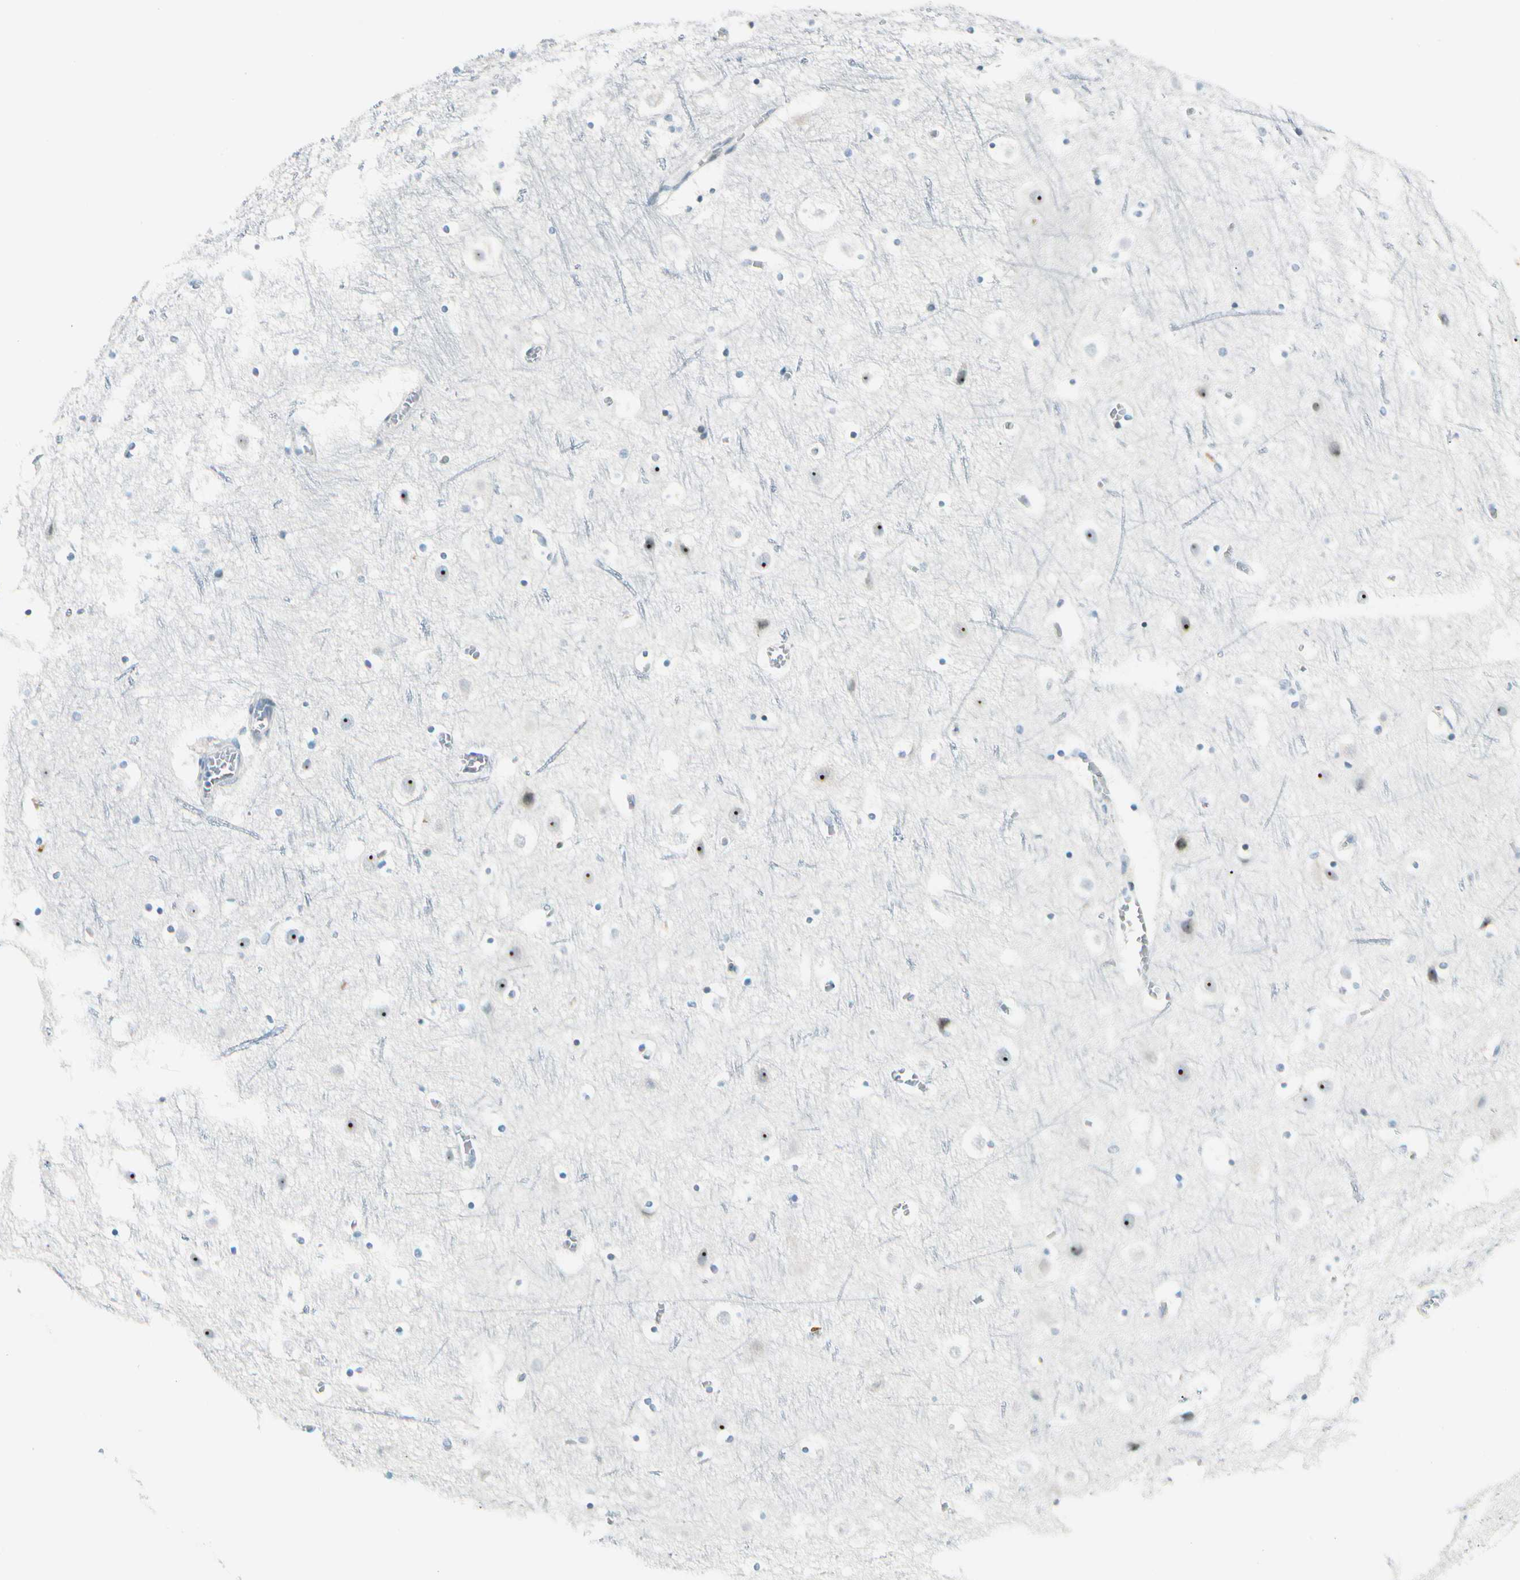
{"staining": {"intensity": "negative", "quantity": "none", "location": "none"}, "tissue": "cerebral cortex", "cell_type": "Endothelial cells", "image_type": "normal", "snomed": [{"axis": "morphology", "description": "Normal tissue, NOS"}, {"axis": "topography", "description": "Cerebral cortex"}], "caption": "DAB (3,3'-diaminobenzidine) immunohistochemical staining of normal cerebral cortex reveals no significant staining in endothelial cells.", "gene": "ZSCAN1", "patient": {"sex": "male", "age": 45}}